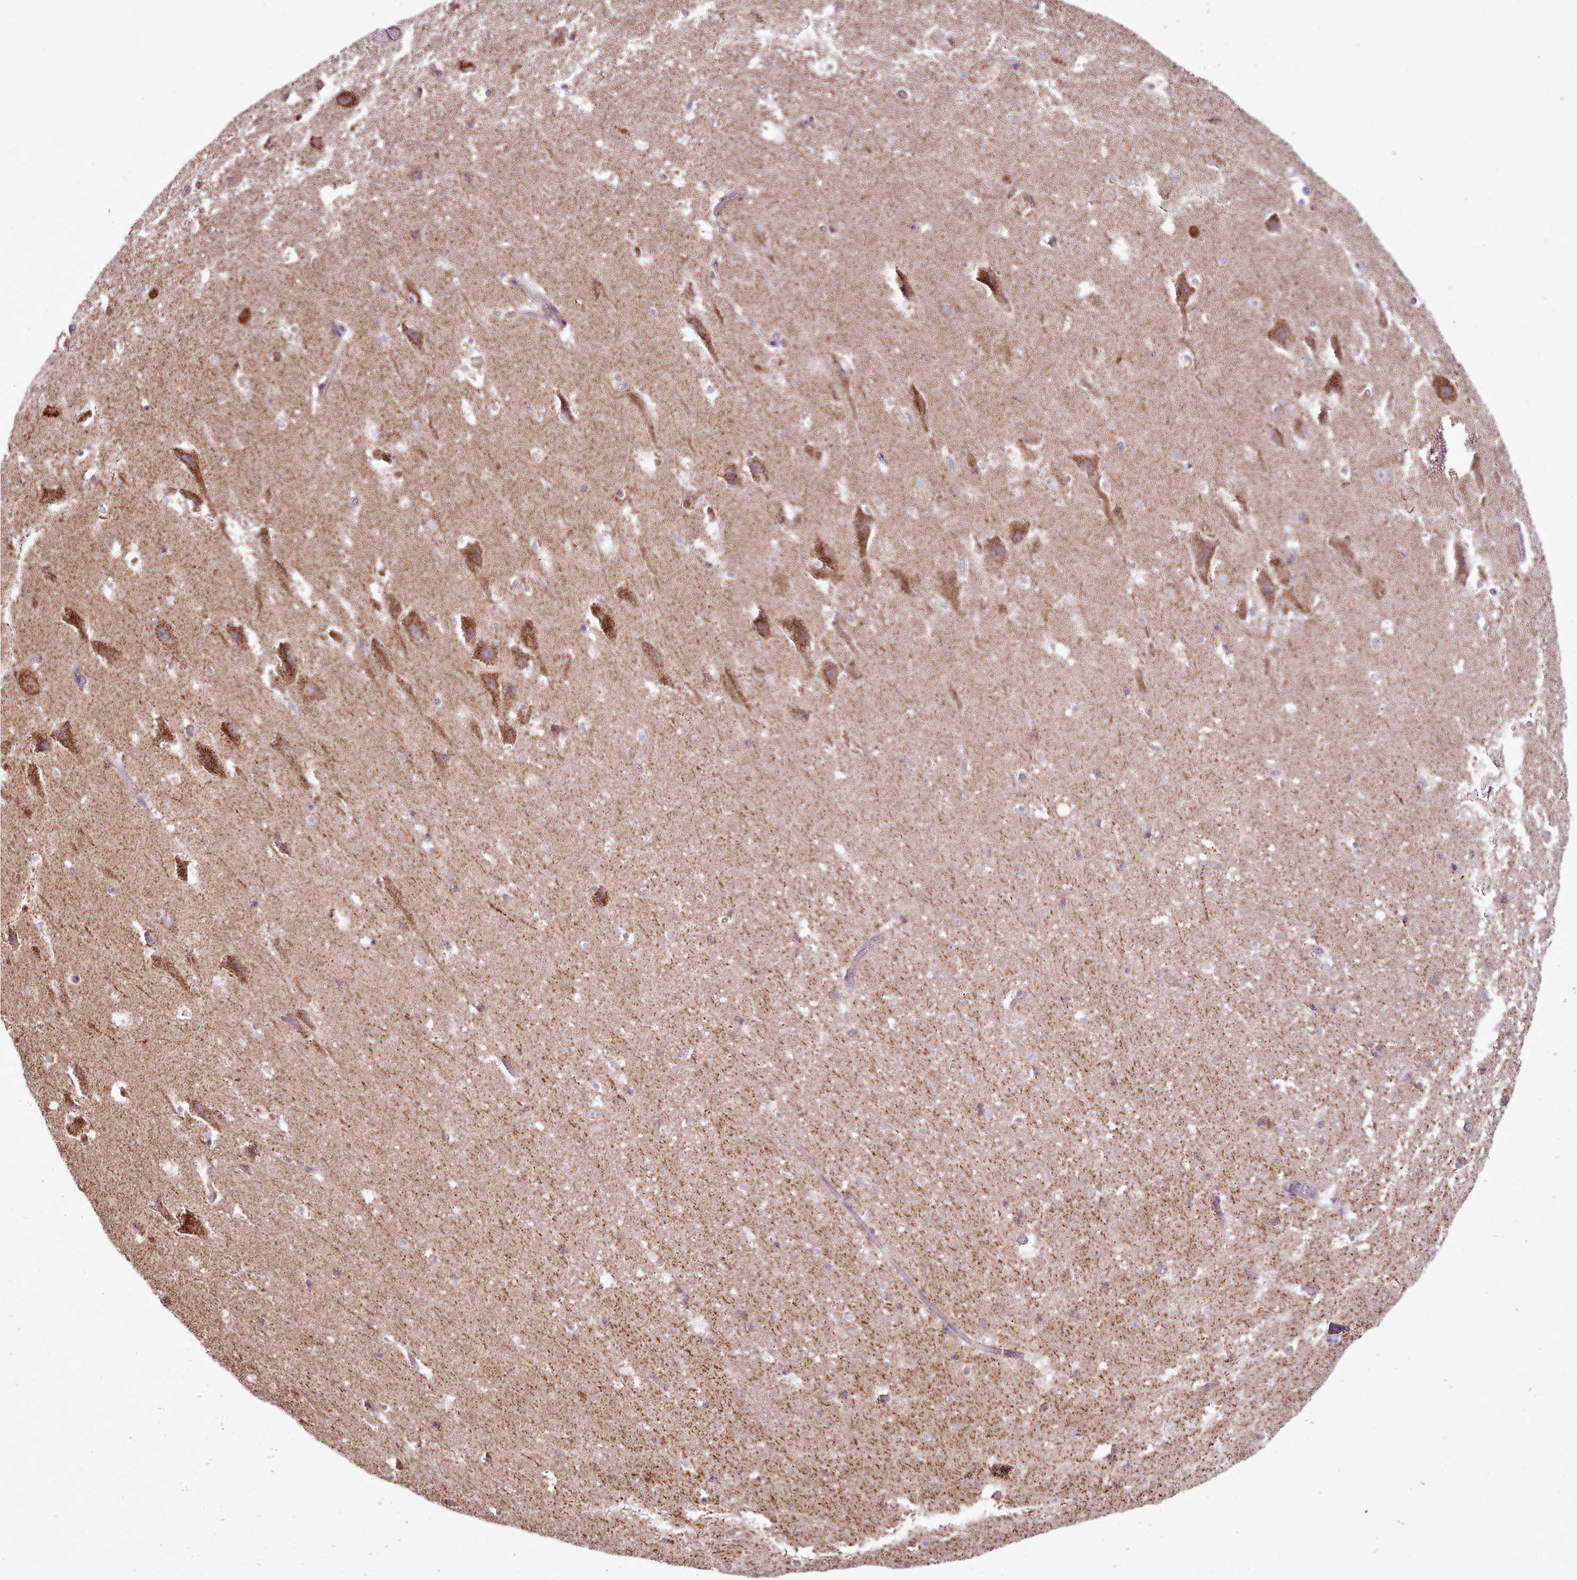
{"staining": {"intensity": "negative", "quantity": "none", "location": "none"}, "tissue": "hippocampus", "cell_type": "Glial cells", "image_type": "normal", "snomed": [{"axis": "morphology", "description": "Normal tissue, NOS"}, {"axis": "topography", "description": "Hippocampus"}], "caption": "Benign hippocampus was stained to show a protein in brown. There is no significant staining in glial cells. Brightfield microscopy of immunohistochemistry stained with DAB (brown) and hematoxylin (blue), captured at high magnification.", "gene": "LIN7C", "patient": {"sex": "male", "age": 37}}